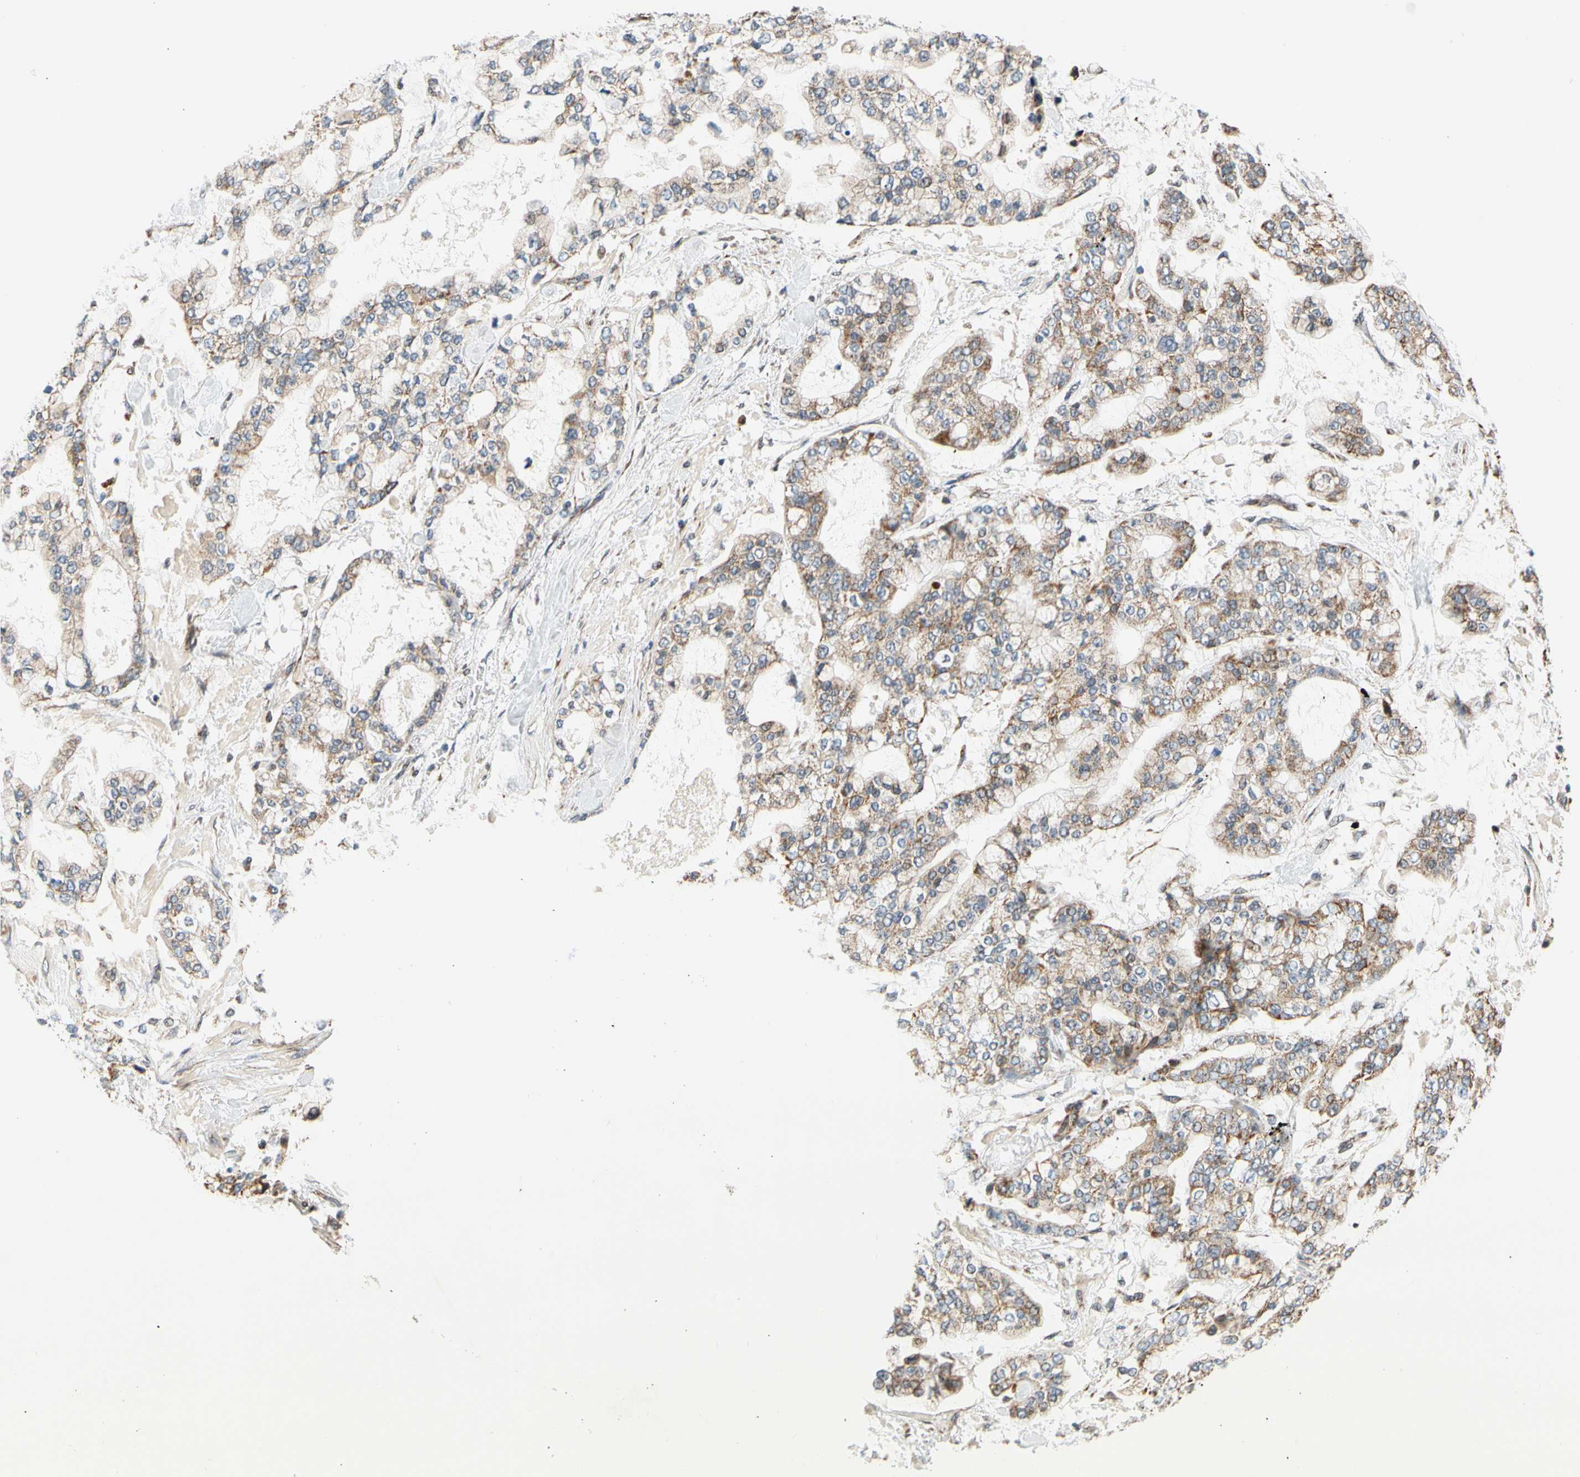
{"staining": {"intensity": "moderate", "quantity": ">75%", "location": "cytoplasmic/membranous"}, "tissue": "stomach cancer", "cell_type": "Tumor cells", "image_type": "cancer", "snomed": [{"axis": "morphology", "description": "Normal tissue, NOS"}, {"axis": "morphology", "description": "Adenocarcinoma, NOS"}, {"axis": "topography", "description": "Stomach, upper"}, {"axis": "topography", "description": "Stomach"}], "caption": "Human stomach cancer (adenocarcinoma) stained for a protein (brown) demonstrates moderate cytoplasmic/membranous positive expression in approximately >75% of tumor cells.", "gene": "KHDC4", "patient": {"sex": "male", "age": 76}}